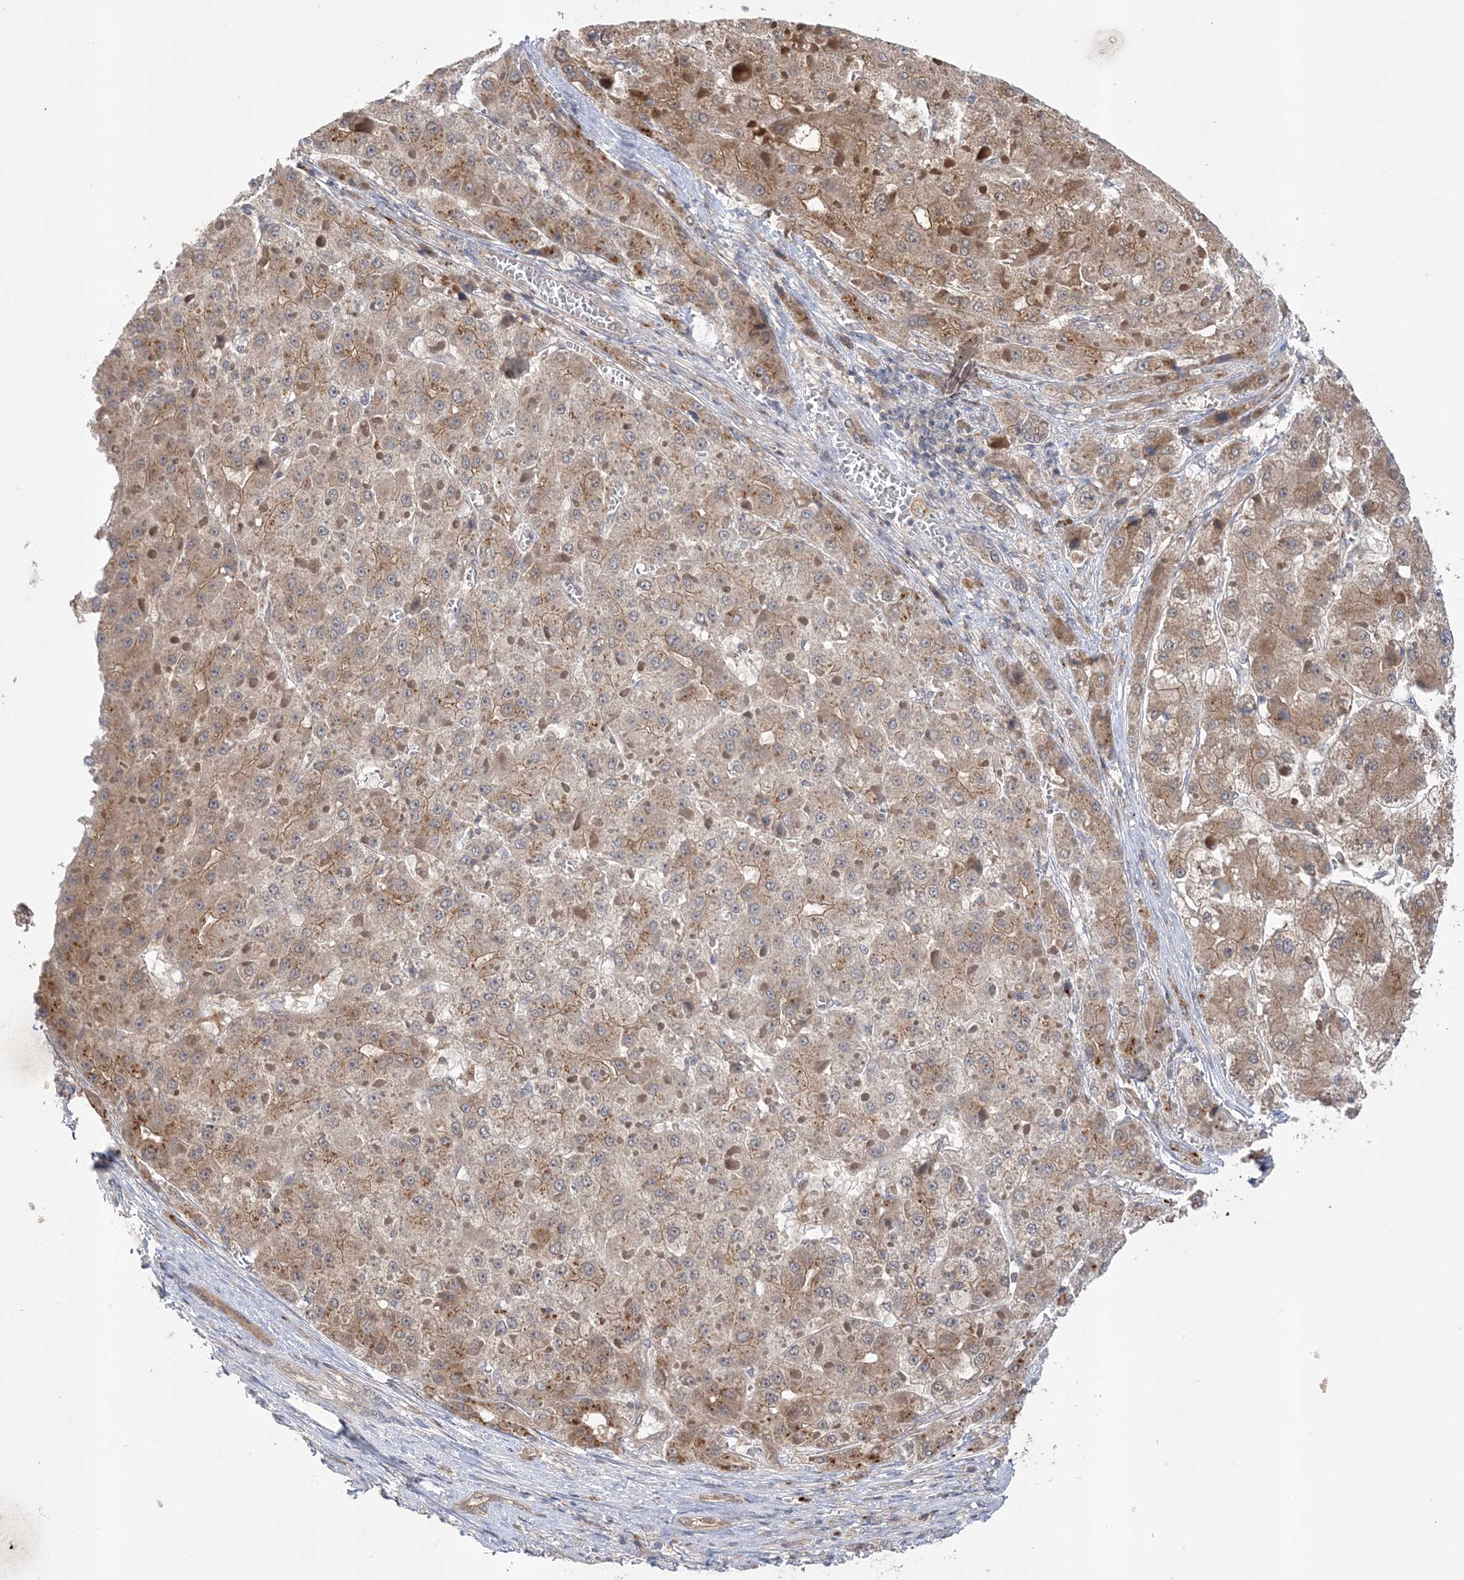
{"staining": {"intensity": "moderate", "quantity": ">75%", "location": "cytoplasmic/membranous"}, "tissue": "liver cancer", "cell_type": "Tumor cells", "image_type": "cancer", "snomed": [{"axis": "morphology", "description": "Carcinoma, Hepatocellular, NOS"}, {"axis": "topography", "description": "Liver"}], "caption": "An image showing moderate cytoplasmic/membranous staining in about >75% of tumor cells in liver hepatocellular carcinoma, as visualized by brown immunohistochemical staining.", "gene": "MMADHC", "patient": {"sex": "female", "age": 73}}